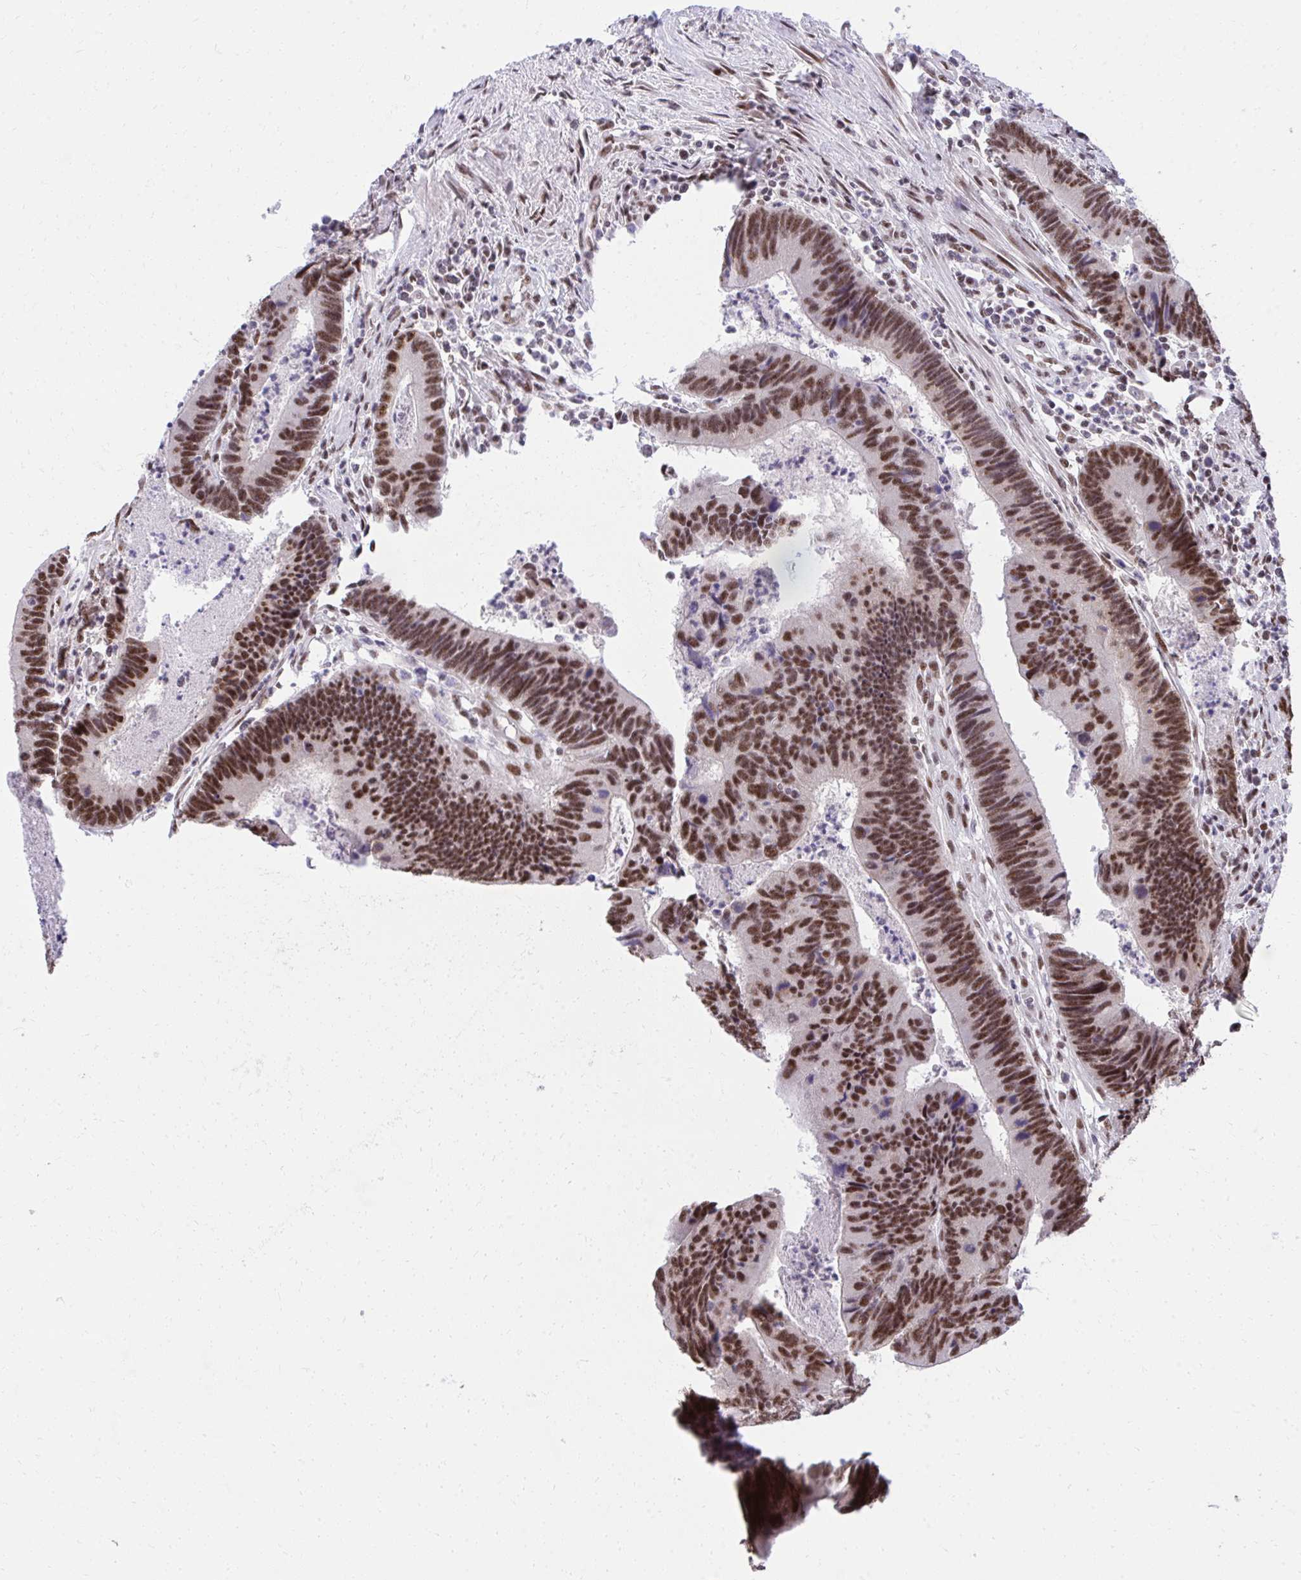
{"staining": {"intensity": "moderate", "quantity": ">75%", "location": "nuclear"}, "tissue": "colorectal cancer", "cell_type": "Tumor cells", "image_type": "cancer", "snomed": [{"axis": "morphology", "description": "Adenocarcinoma, NOS"}, {"axis": "topography", "description": "Colon"}], "caption": "Immunohistochemical staining of adenocarcinoma (colorectal) demonstrates medium levels of moderate nuclear positivity in about >75% of tumor cells.", "gene": "SYNE4", "patient": {"sex": "female", "age": 67}}